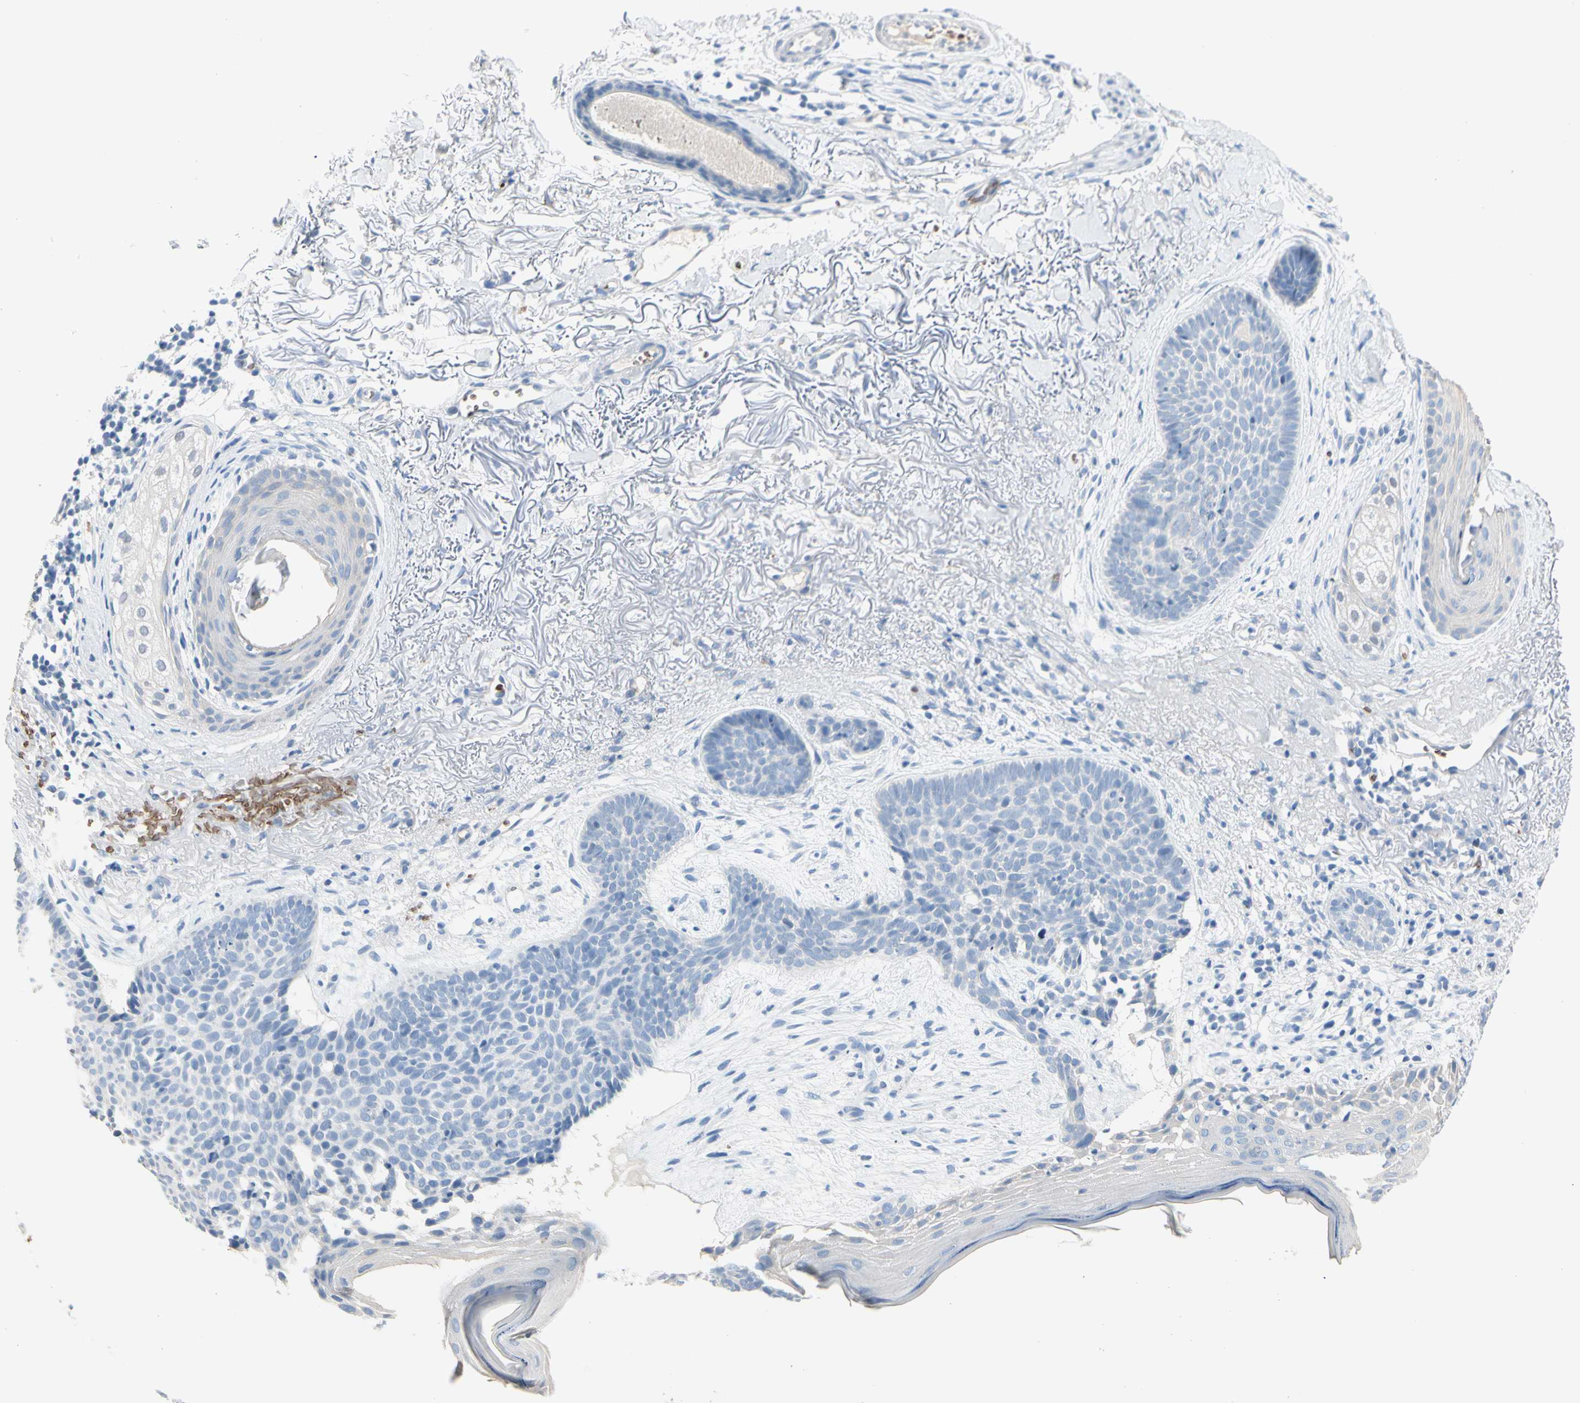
{"staining": {"intensity": "negative", "quantity": "none", "location": "none"}, "tissue": "skin cancer", "cell_type": "Tumor cells", "image_type": "cancer", "snomed": [{"axis": "morphology", "description": "Normal tissue, NOS"}, {"axis": "morphology", "description": "Basal cell carcinoma"}, {"axis": "topography", "description": "Skin"}], "caption": "This is an IHC histopathology image of human skin cancer. There is no positivity in tumor cells.", "gene": "CA1", "patient": {"sex": "female", "age": 70}}